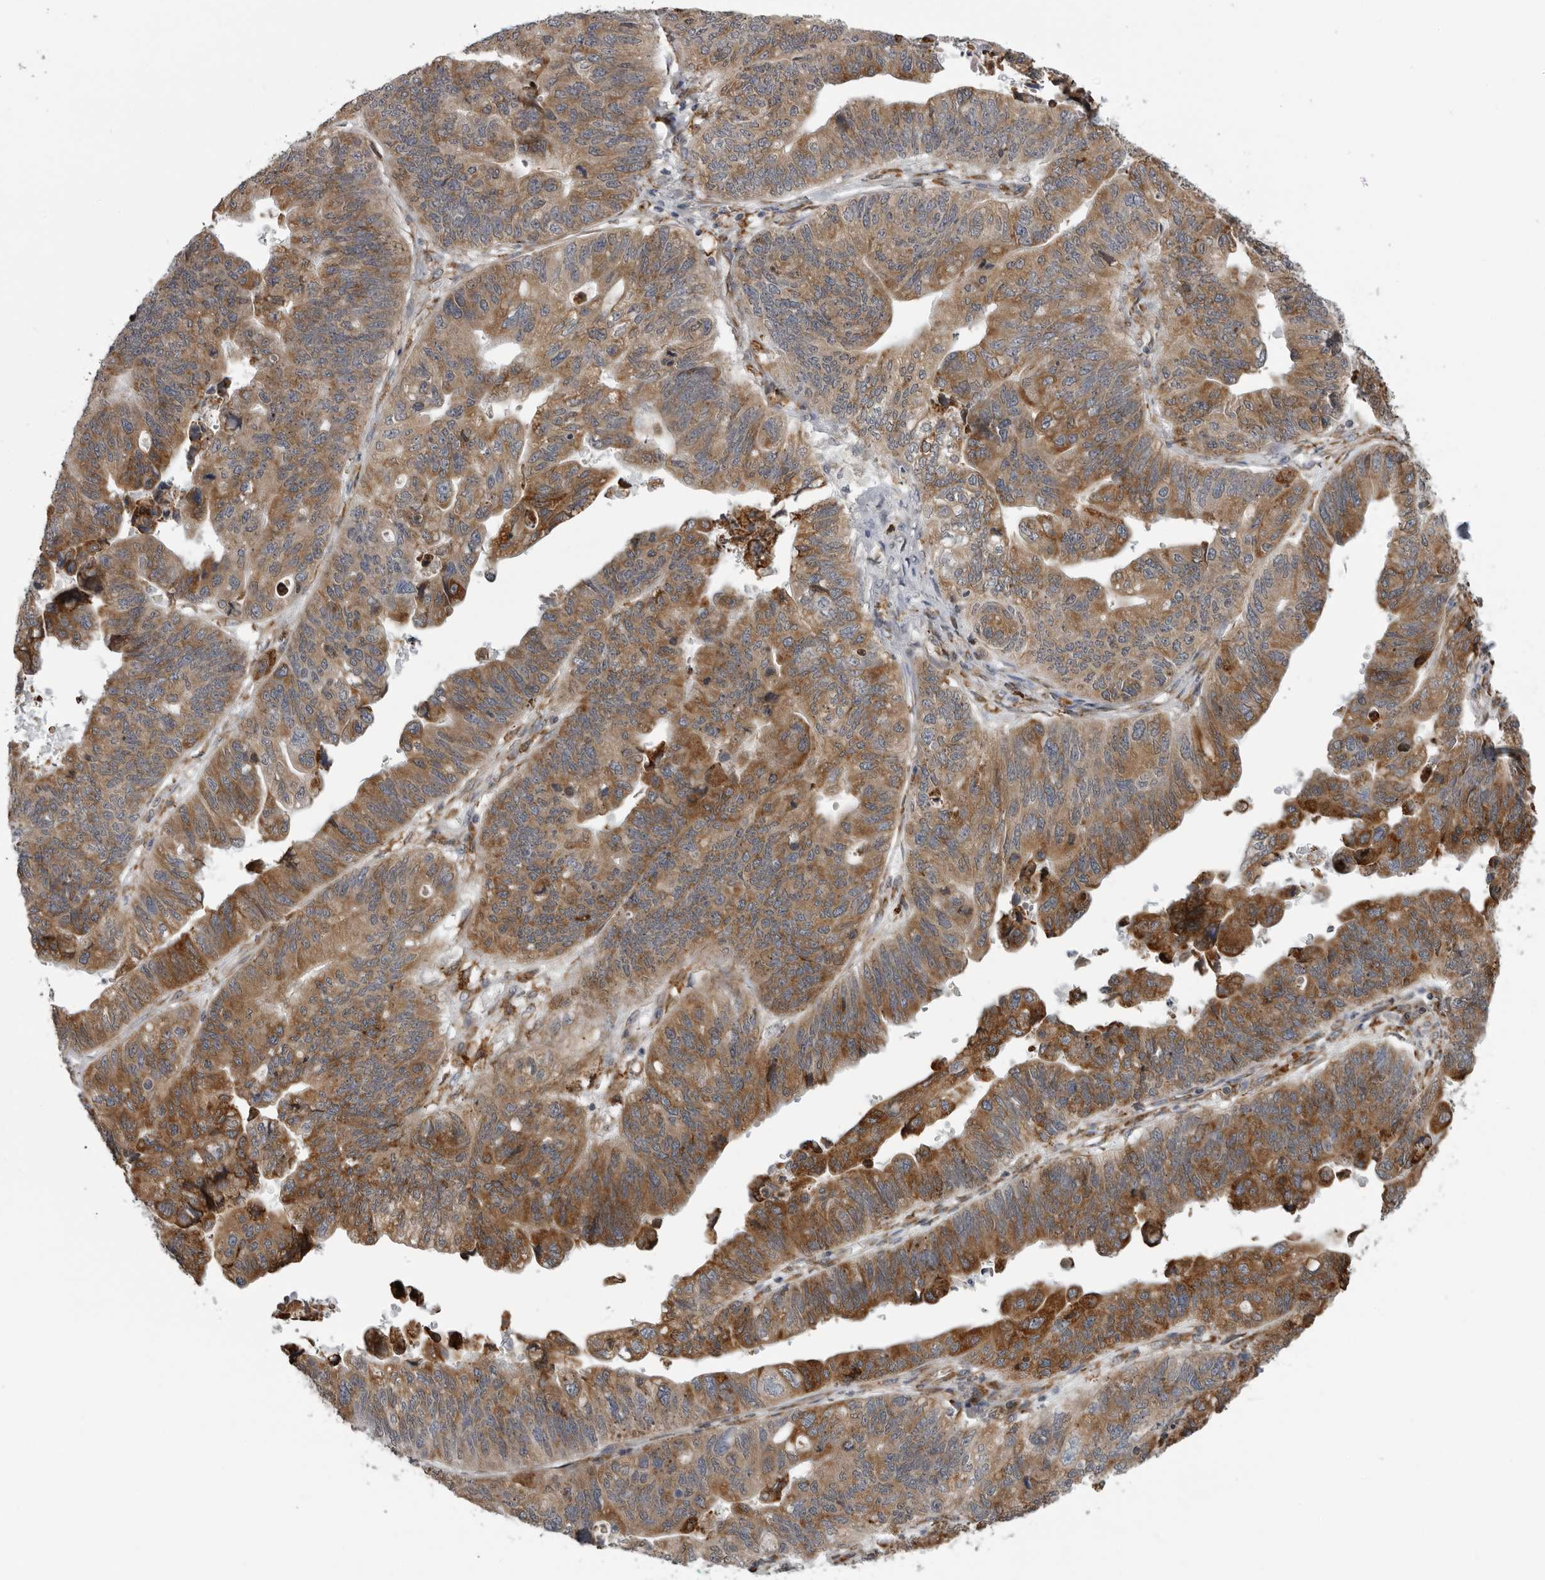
{"staining": {"intensity": "moderate", "quantity": ">75%", "location": "cytoplasmic/membranous"}, "tissue": "stomach cancer", "cell_type": "Tumor cells", "image_type": "cancer", "snomed": [{"axis": "morphology", "description": "Adenocarcinoma, NOS"}, {"axis": "topography", "description": "Stomach"}], "caption": "The immunohistochemical stain highlights moderate cytoplasmic/membranous expression in tumor cells of stomach adenocarcinoma tissue.", "gene": "ALPK2", "patient": {"sex": "male", "age": 59}}